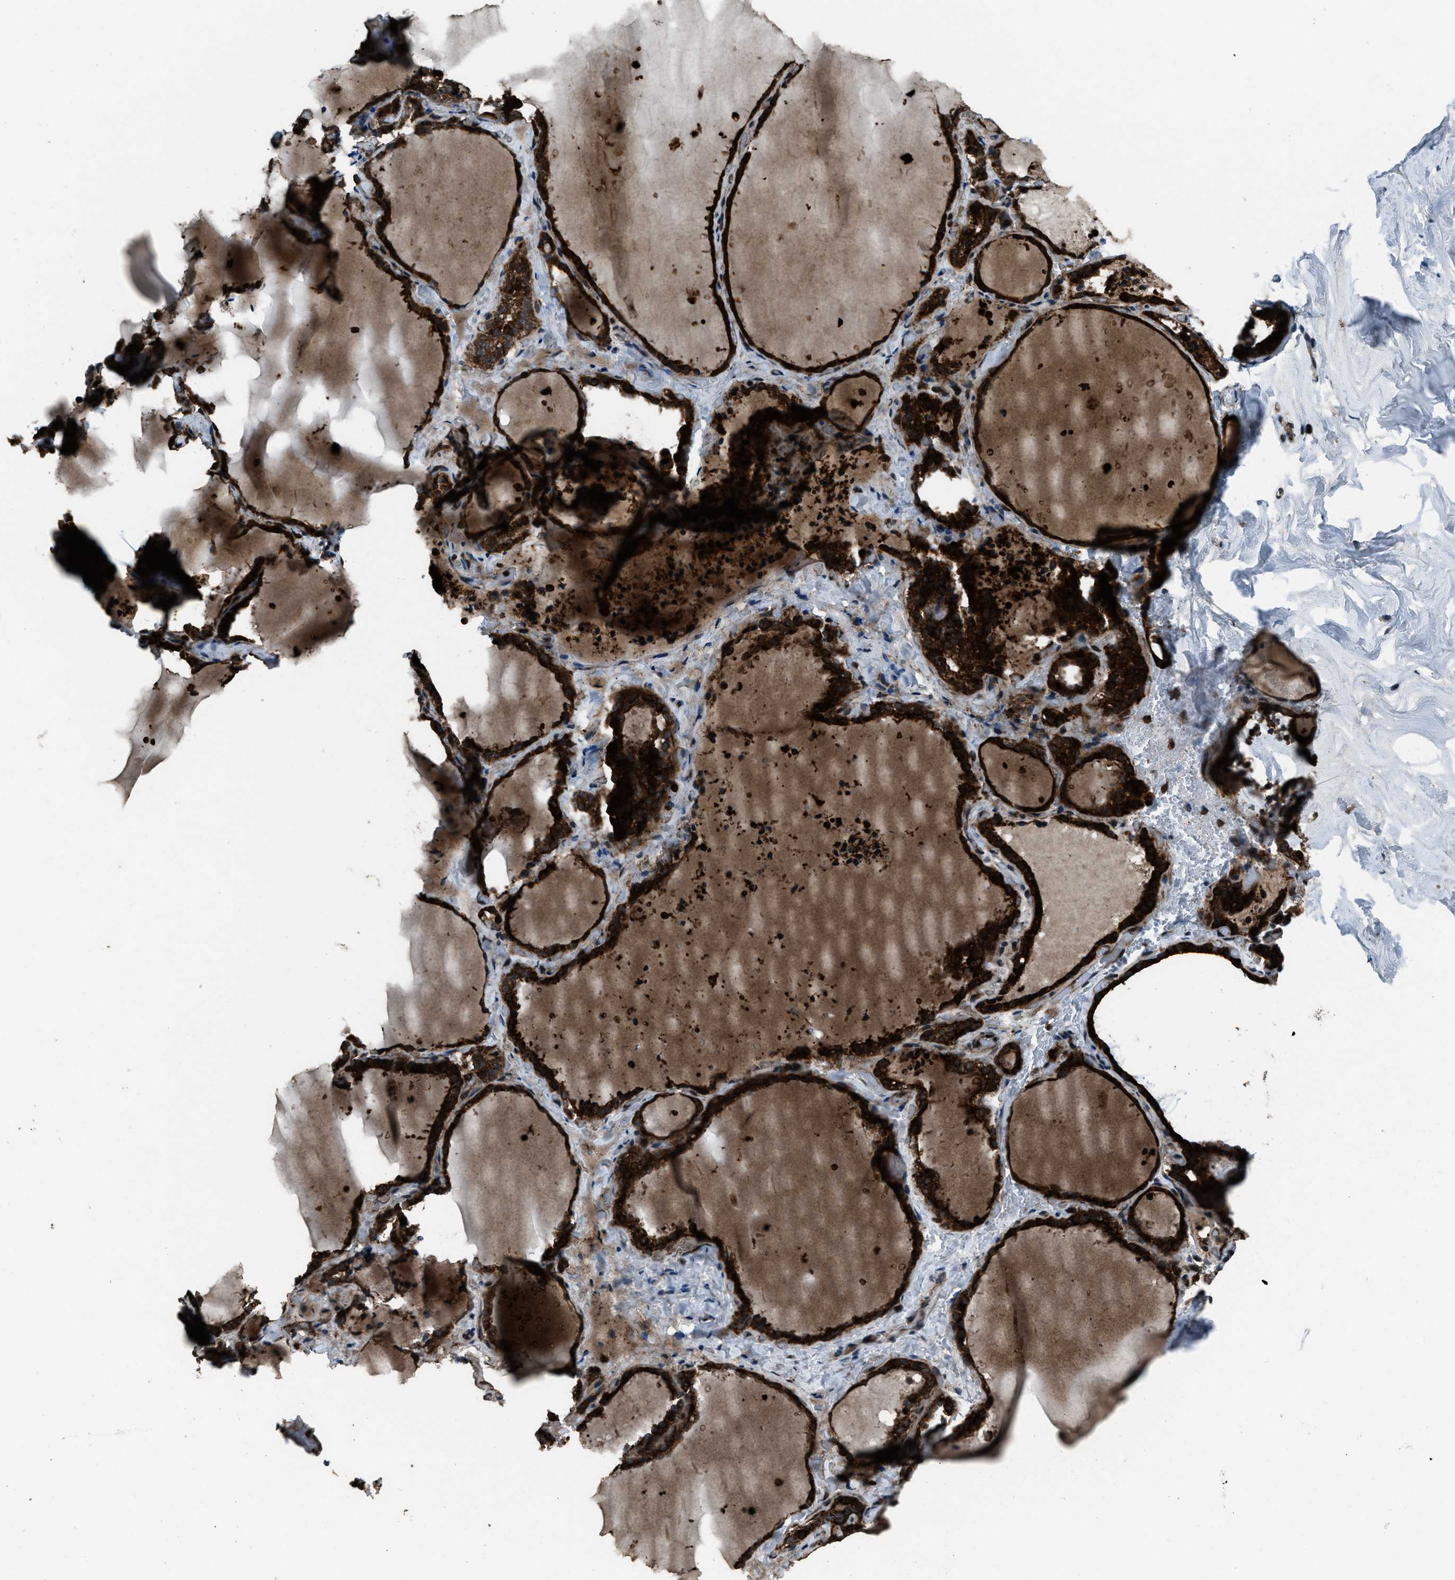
{"staining": {"intensity": "strong", "quantity": ">75%", "location": "cytoplasmic/membranous"}, "tissue": "thyroid gland", "cell_type": "Glandular cells", "image_type": "normal", "snomed": [{"axis": "morphology", "description": "Normal tissue, NOS"}, {"axis": "topography", "description": "Thyroid gland"}], "caption": "IHC (DAB) staining of benign thyroid gland demonstrates strong cytoplasmic/membranous protein expression in approximately >75% of glandular cells. (DAB (3,3'-diaminobenzidine) IHC with brightfield microscopy, high magnification).", "gene": "SNX30", "patient": {"sex": "female", "age": 22}}